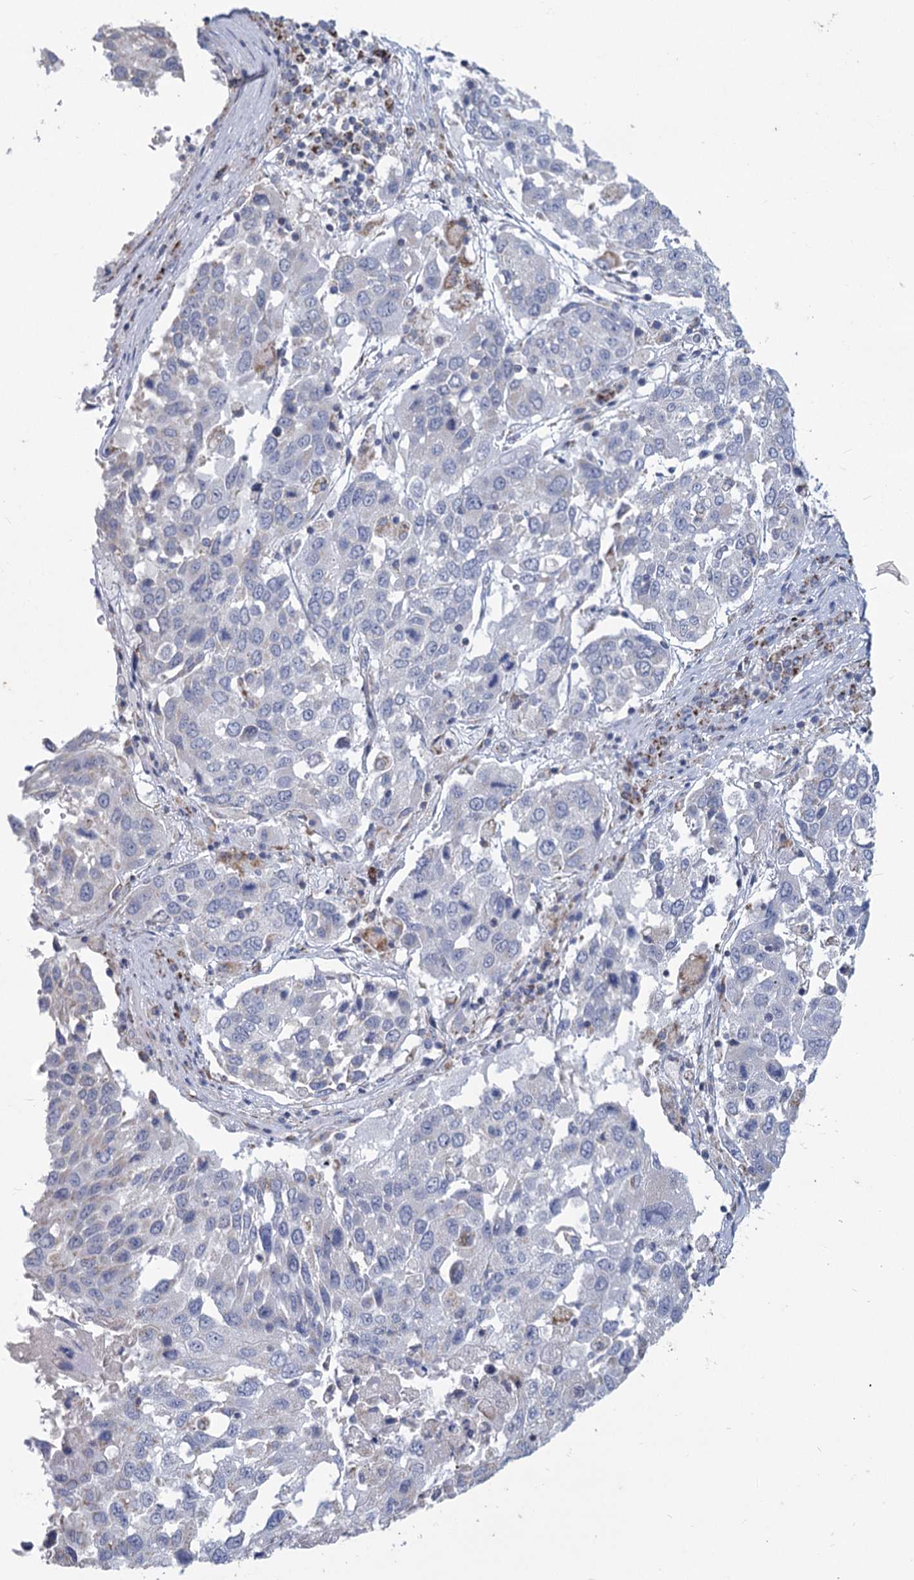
{"staining": {"intensity": "negative", "quantity": "none", "location": "none"}, "tissue": "lung cancer", "cell_type": "Tumor cells", "image_type": "cancer", "snomed": [{"axis": "morphology", "description": "Squamous cell carcinoma, NOS"}, {"axis": "topography", "description": "Lung"}], "caption": "Tumor cells are negative for protein expression in human lung squamous cell carcinoma.", "gene": "NDUFC2", "patient": {"sex": "male", "age": 65}}